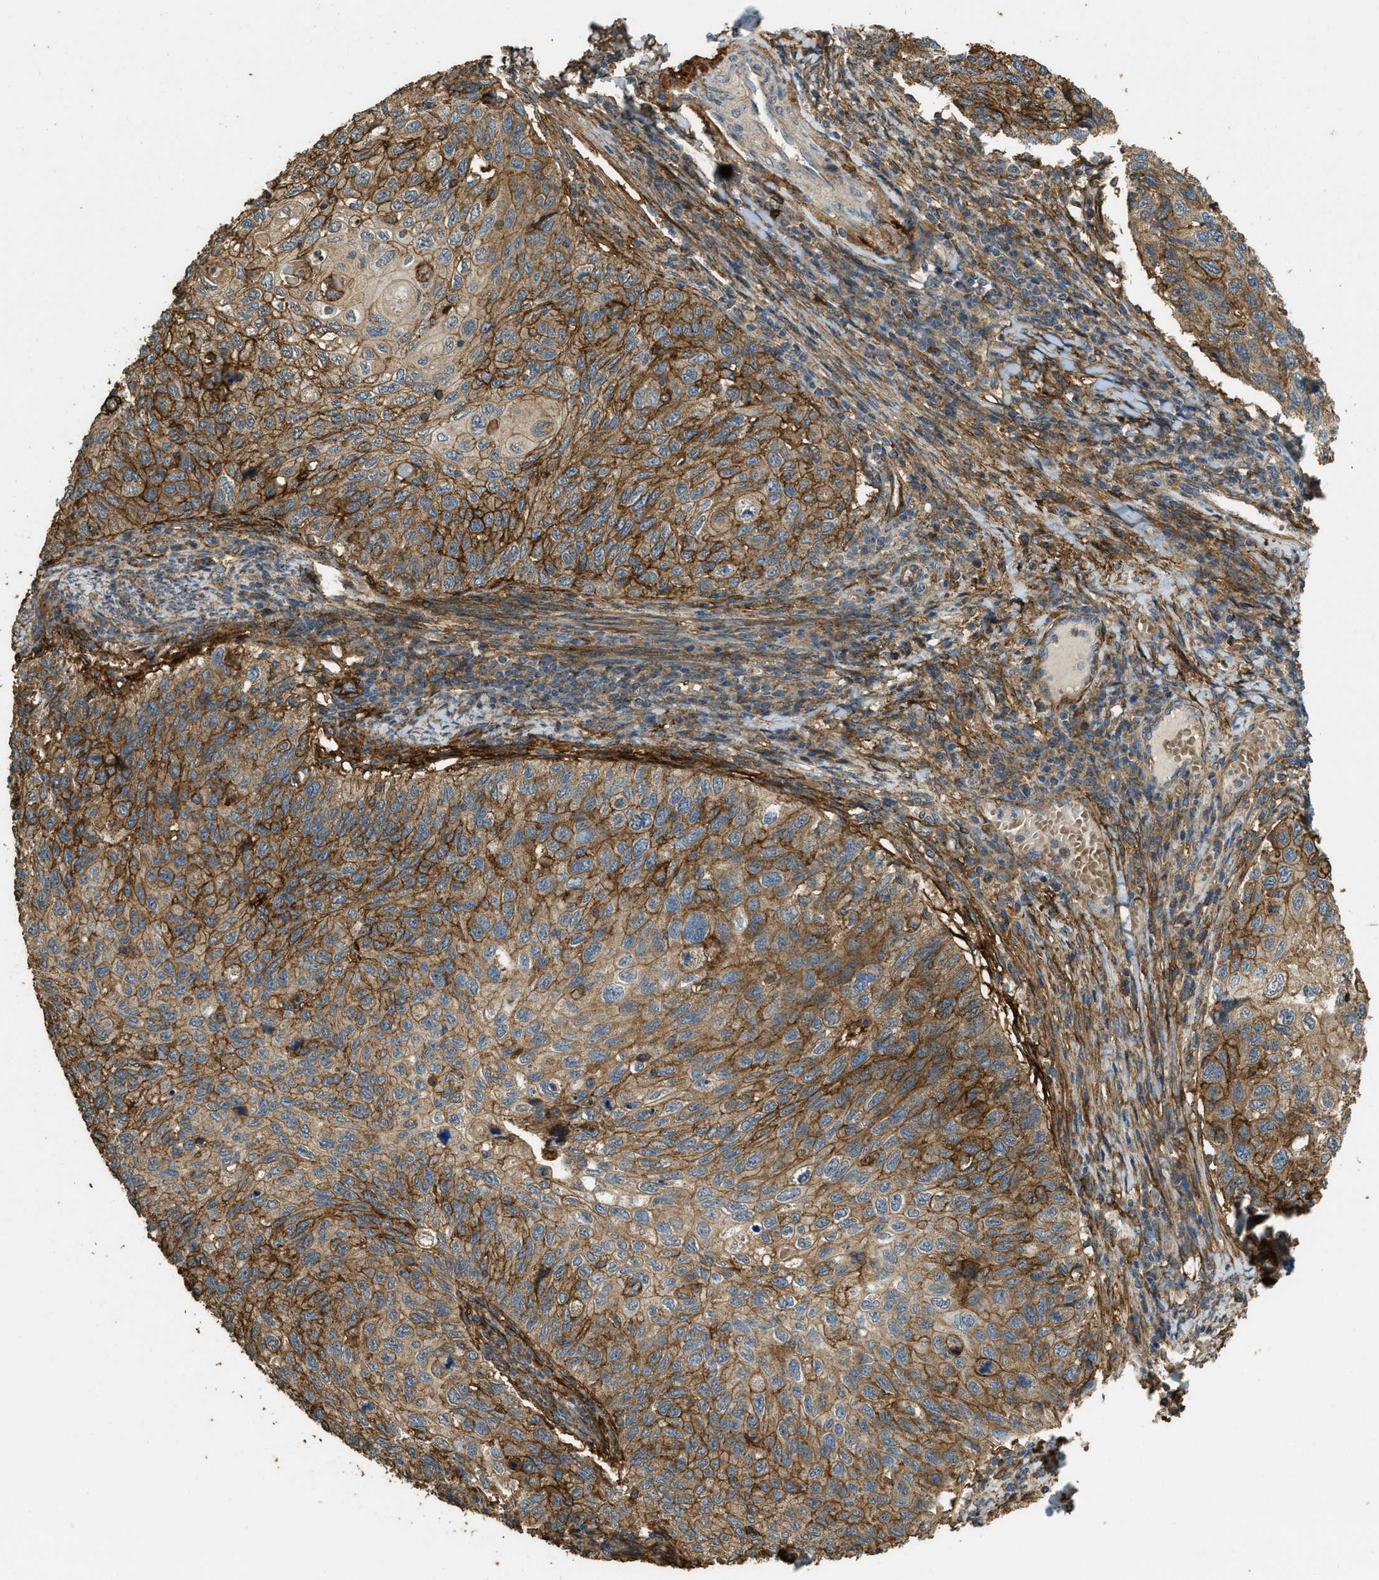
{"staining": {"intensity": "strong", "quantity": ">75%", "location": "cytoplasmic/membranous"}, "tissue": "cervical cancer", "cell_type": "Tumor cells", "image_type": "cancer", "snomed": [{"axis": "morphology", "description": "Squamous cell carcinoma, NOS"}, {"axis": "topography", "description": "Cervix"}], "caption": "Immunohistochemical staining of cervical cancer reveals high levels of strong cytoplasmic/membranous protein staining in about >75% of tumor cells.", "gene": "CD276", "patient": {"sex": "female", "age": 70}}